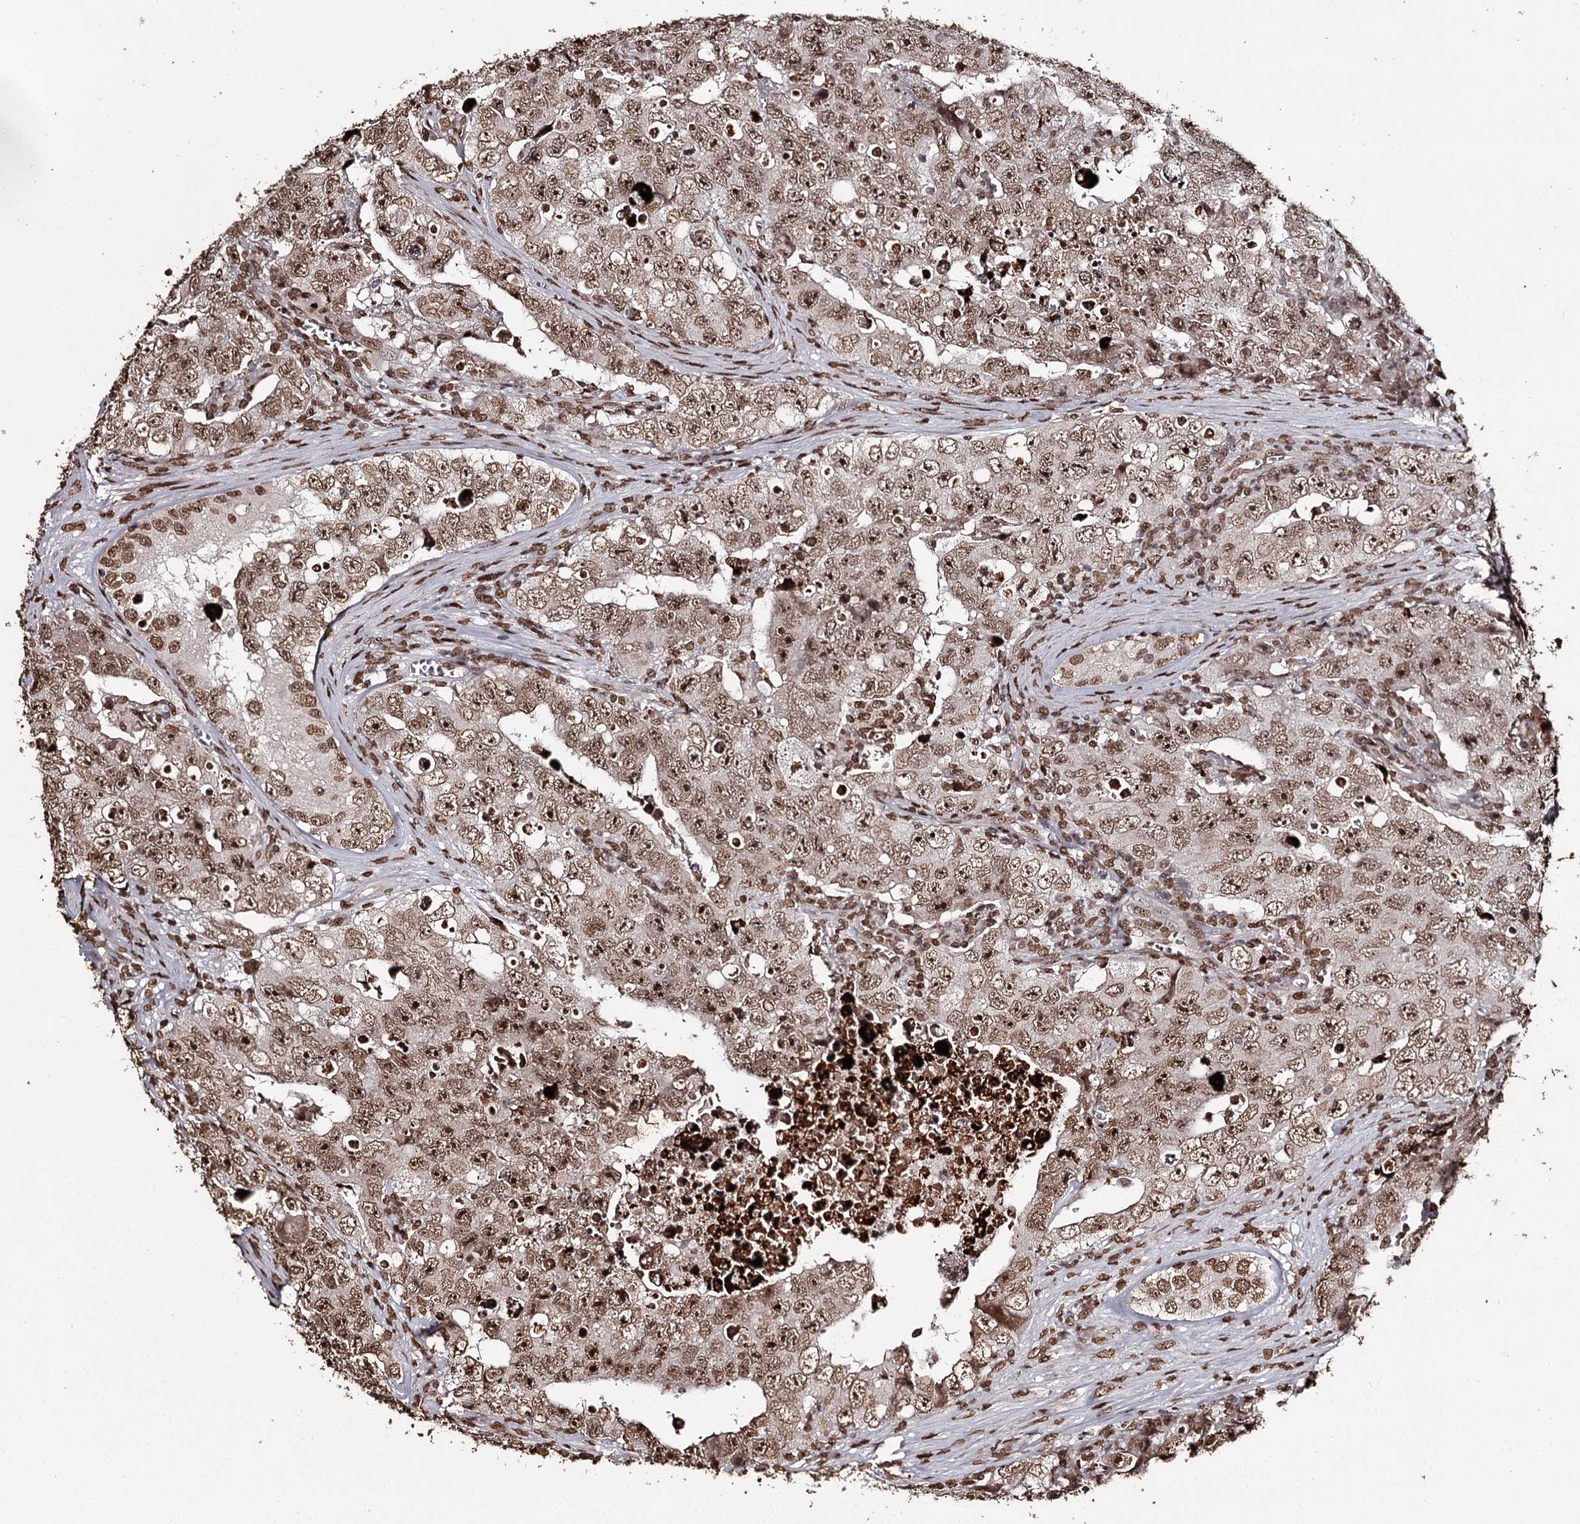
{"staining": {"intensity": "strong", "quantity": ">75%", "location": "nuclear"}, "tissue": "testis cancer", "cell_type": "Tumor cells", "image_type": "cancer", "snomed": [{"axis": "morphology", "description": "Carcinoma, Embryonal, NOS"}, {"axis": "topography", "description": "Testis"}], "caption": "Protein analysis of testis cancer tissue exhibits strong nuclear expression in approximately >75% of tumor cells.", "gene": "THYN1", "patient": {"sex": "male", "age": 17}}